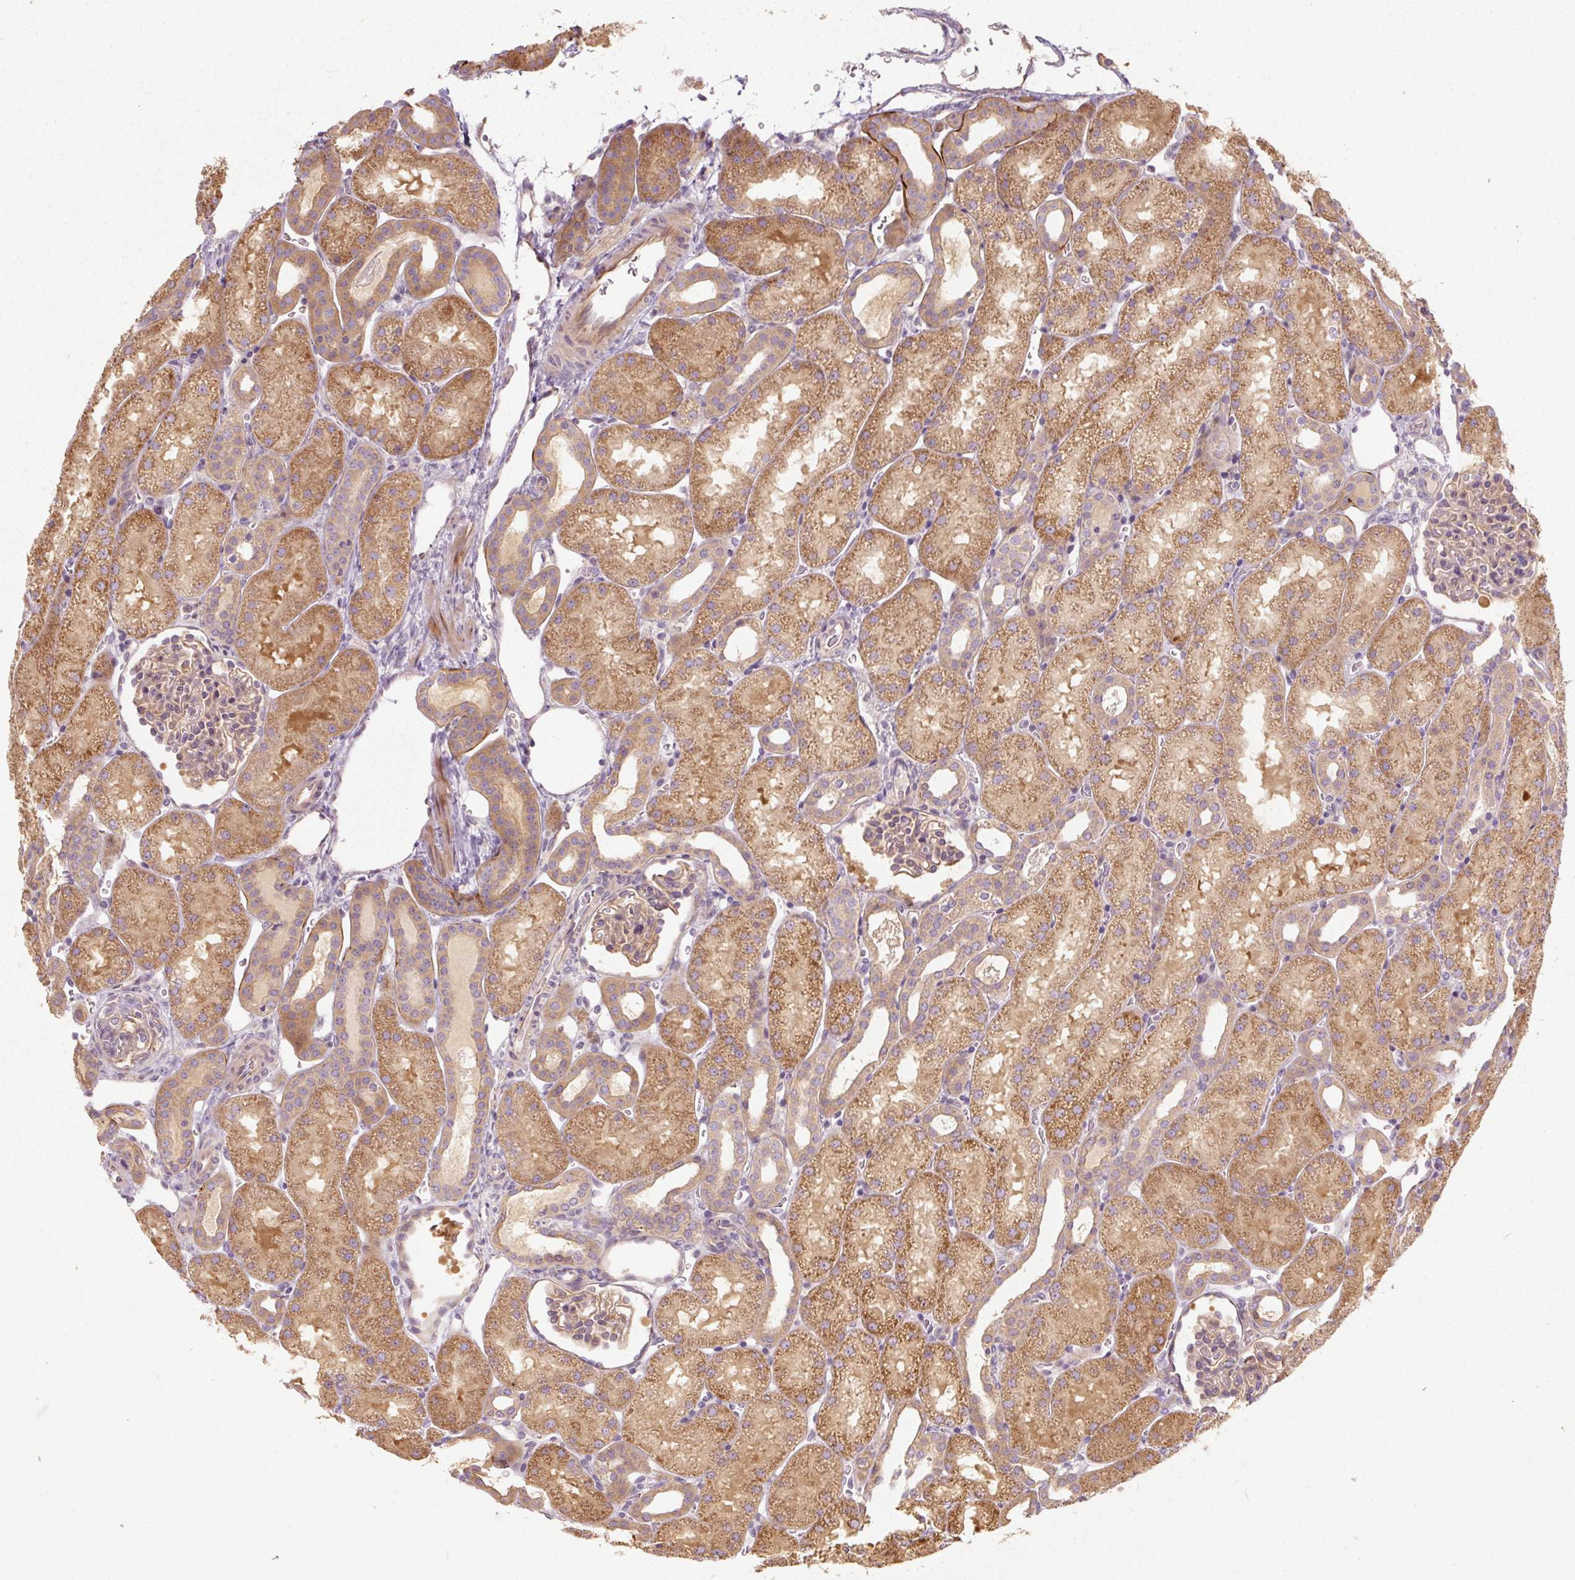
{"staining": {"intensity": "moderate", "quantity": "25%-75%", "location": "cytoplasmic/membranous"}, "tissue": "kidney", "cell_type": "Cells in glomeruli", "image_type": "normal", "snomed": [{"axis": "morphology", "description": "Normal tissue, NOS"}, {"axis": "topography", "description": "Kidney"}], "caption": "Cells in glomeruli display moderate cytoplasmic/membranous staining in approximately 25%-75% of cells in unremarkable kidney. (DAB (3,3'-diaminobenzidine) = brown stain, brightfield microscopy at high magnification).", "gene": "RB1CC1", "patient": {"sex": "male", "age": 2}}